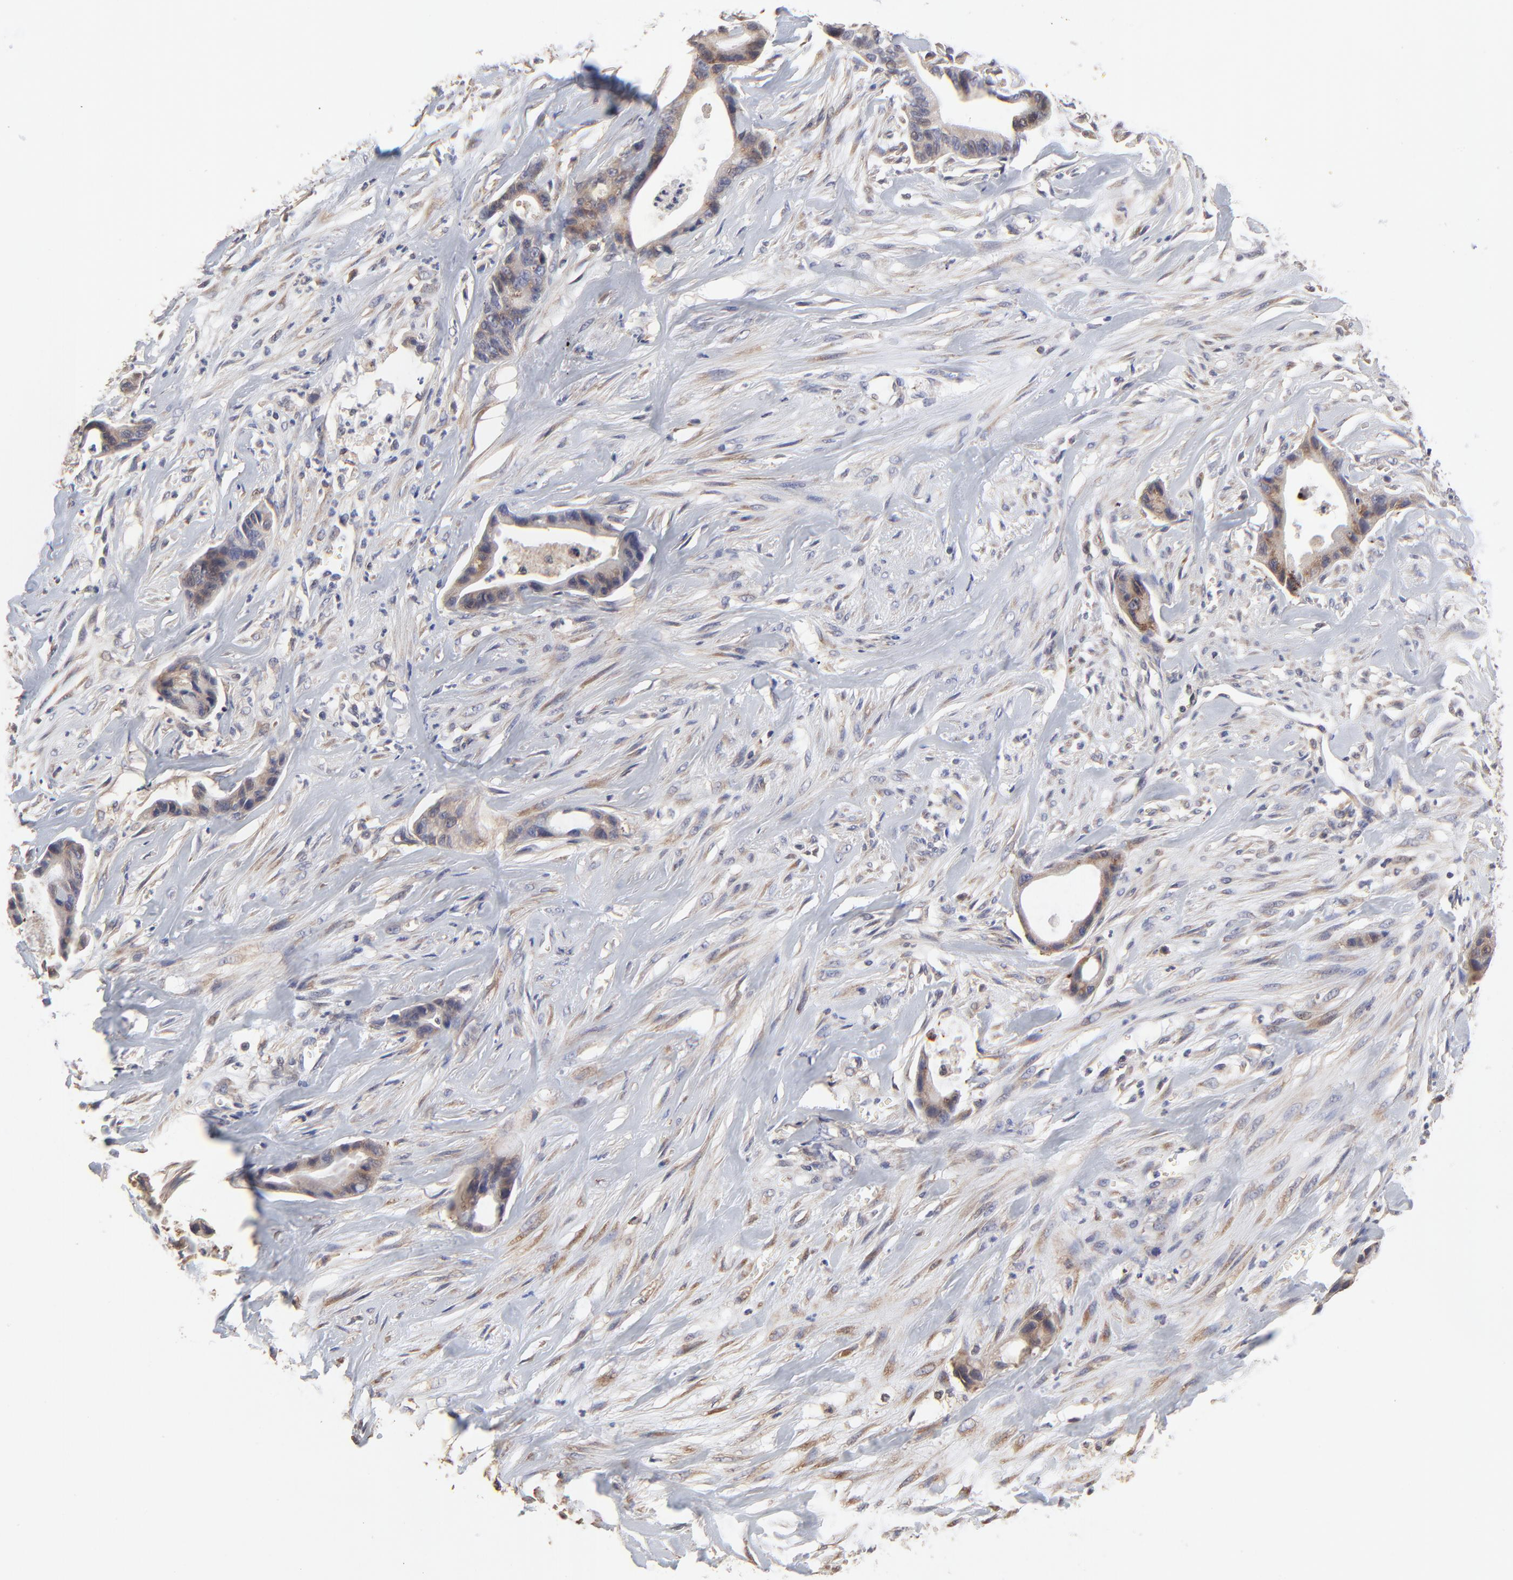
{"staining": {"intensity": "weak", "quantity": "<25%", "location": "cytoplasmic/membranous"}, "tissue": "liver cancer", "cell_type": "Tumor cells", "image_type": "cancer", "snomed": [{"axis": "morphology", "description": "Cholangiocarcinoma"}, {"axis": "topography", "description": "Liver"}], "caption": "Immunohistochemistry (IHC) histopathology image of liver cancer (cholangiocarcinoma) stained for a protein (brown), which displays no expression in tumor cells.", "gene": "ELP2", "patient": {"sex": "female", "age": 55}}